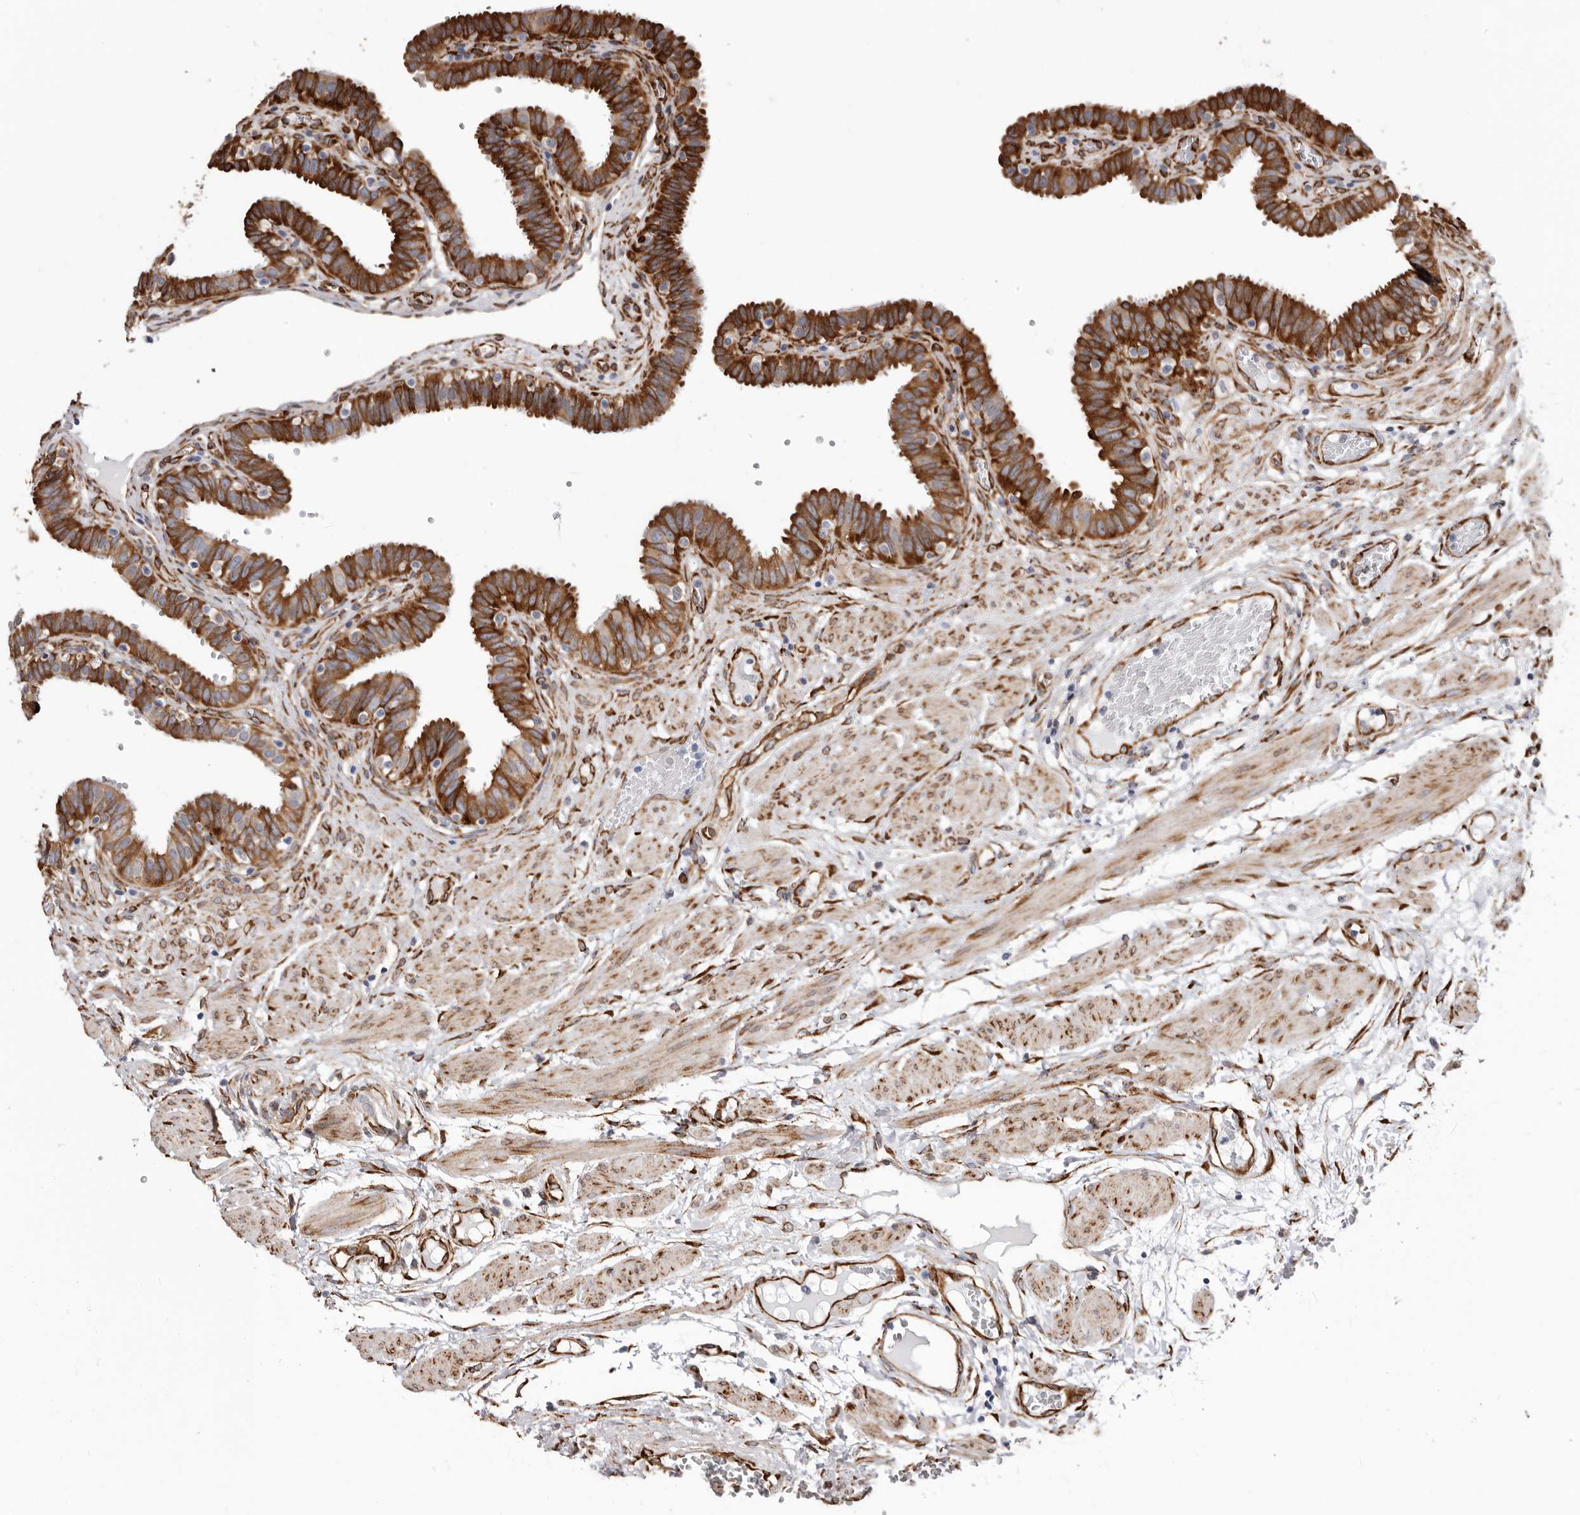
{"staining": {"intensity": "strong", "quantity": ">75%", "location": "cytoplasmic/membranous"}, "tissue": "fallopian tube", "cell_type": "Glandular cells", "image_type": "normal", "snomed": [{"axis": "morphology", "description": "Normal tissue, NOS"}, {"axis": "topography", "description": "Fallopian tube"}, {"axis": "topography", "description": "Placenta"}], "caption": "DAB immunohistochemical staining of benign fallopian tube shows strong cytoplasmic/membranous protein expression in approximately >75% of glandular cells.", "gene": "SEMA3E", "patient": {"sex": "female", "age": 32}}